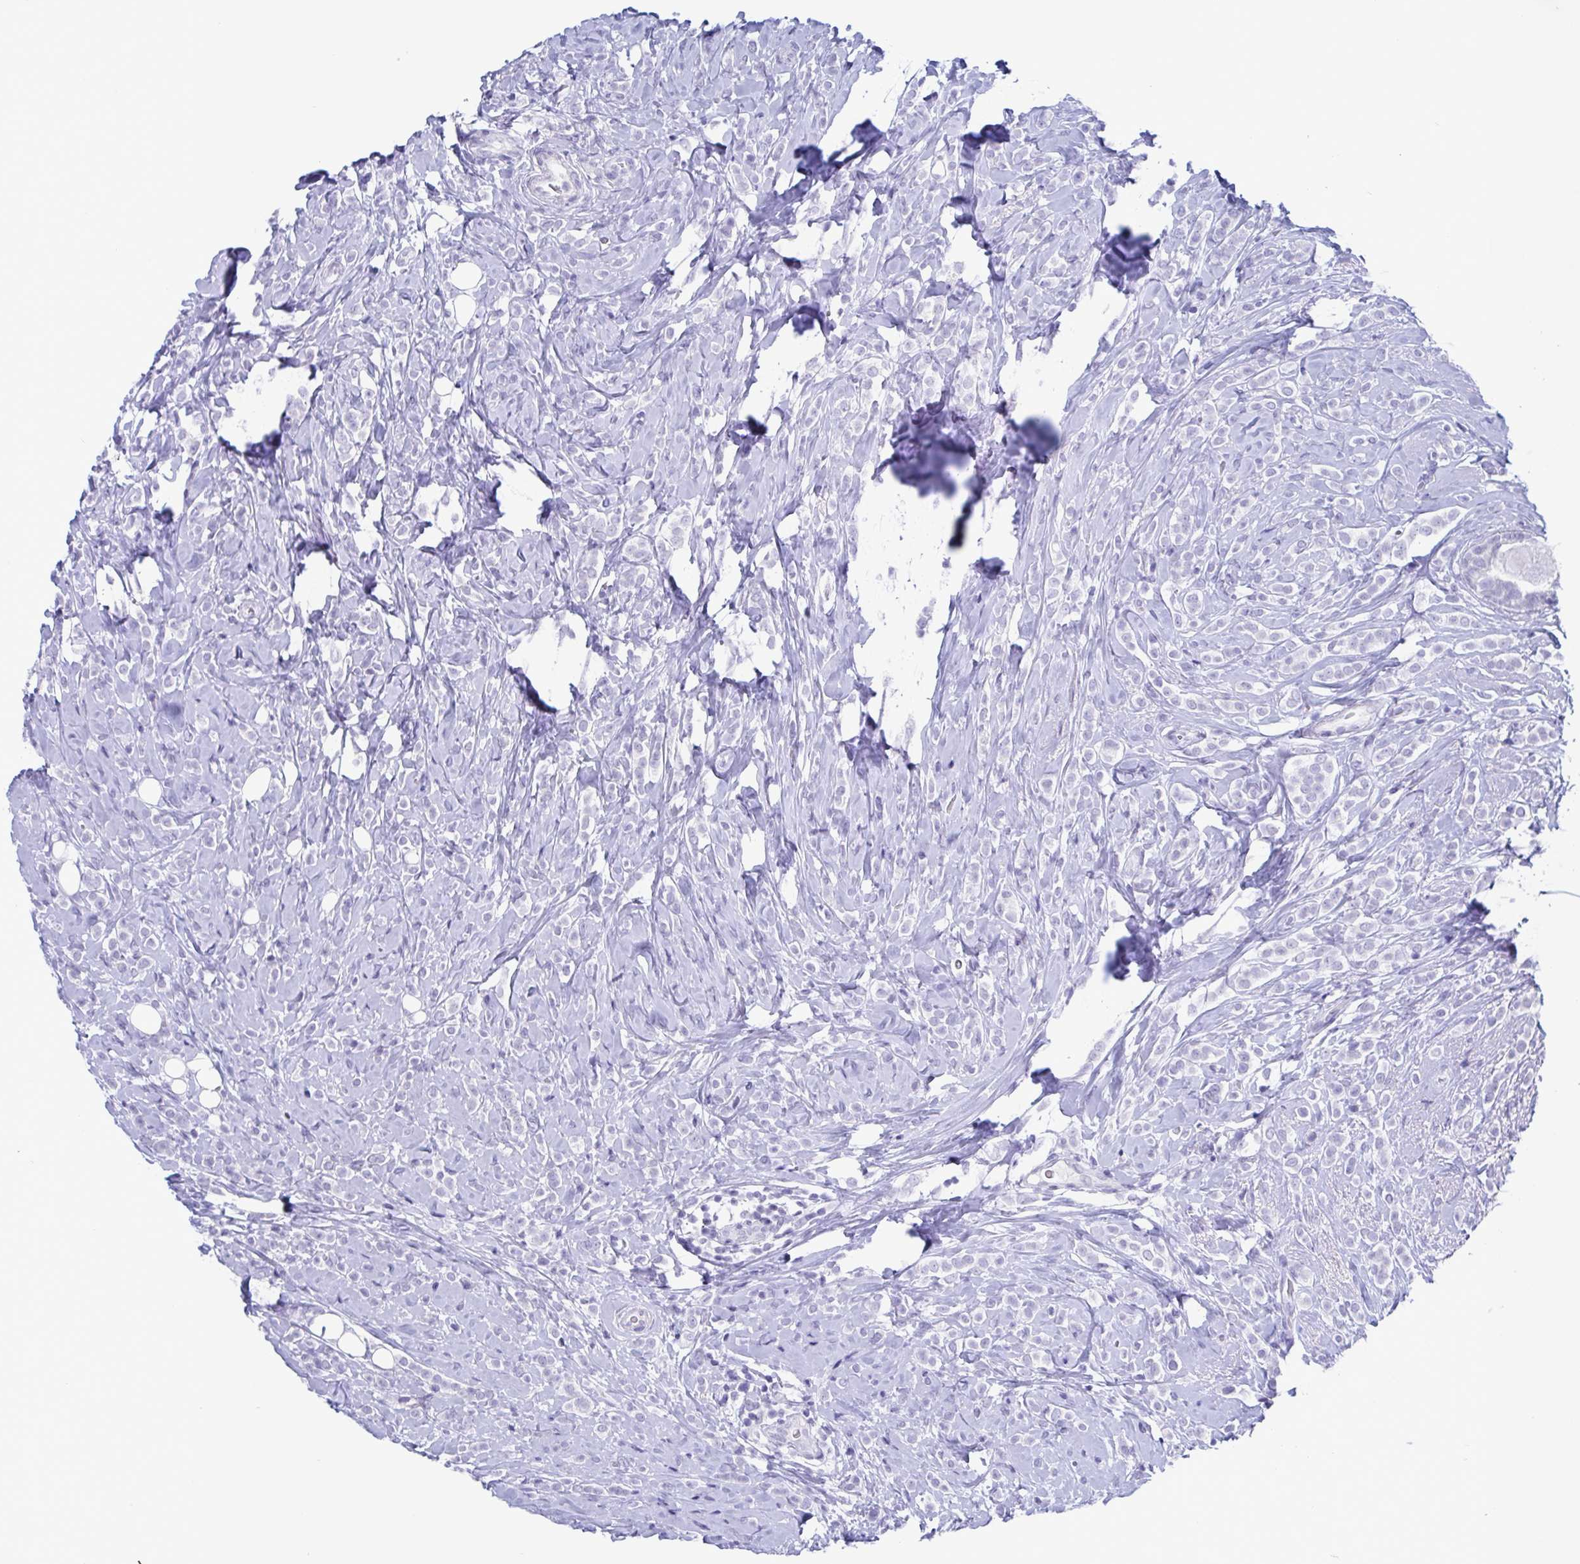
{"staining": {"intensity": "negative", "quantity": "none", "location": "none"}, "tissue": "breast cancer", "cell_type": "Tumor cells", "image_type": "cancer", "snomed": [{"axis": "morphology", "description": "Lobular carcinoma"}, {"axis": "topography", "description": "Breast"}], "caption": "Tumor cells are negative for brown protein staining in breast cancer.", "gene": "CDX4", "patient": {"sex": "female", "age": 49}}